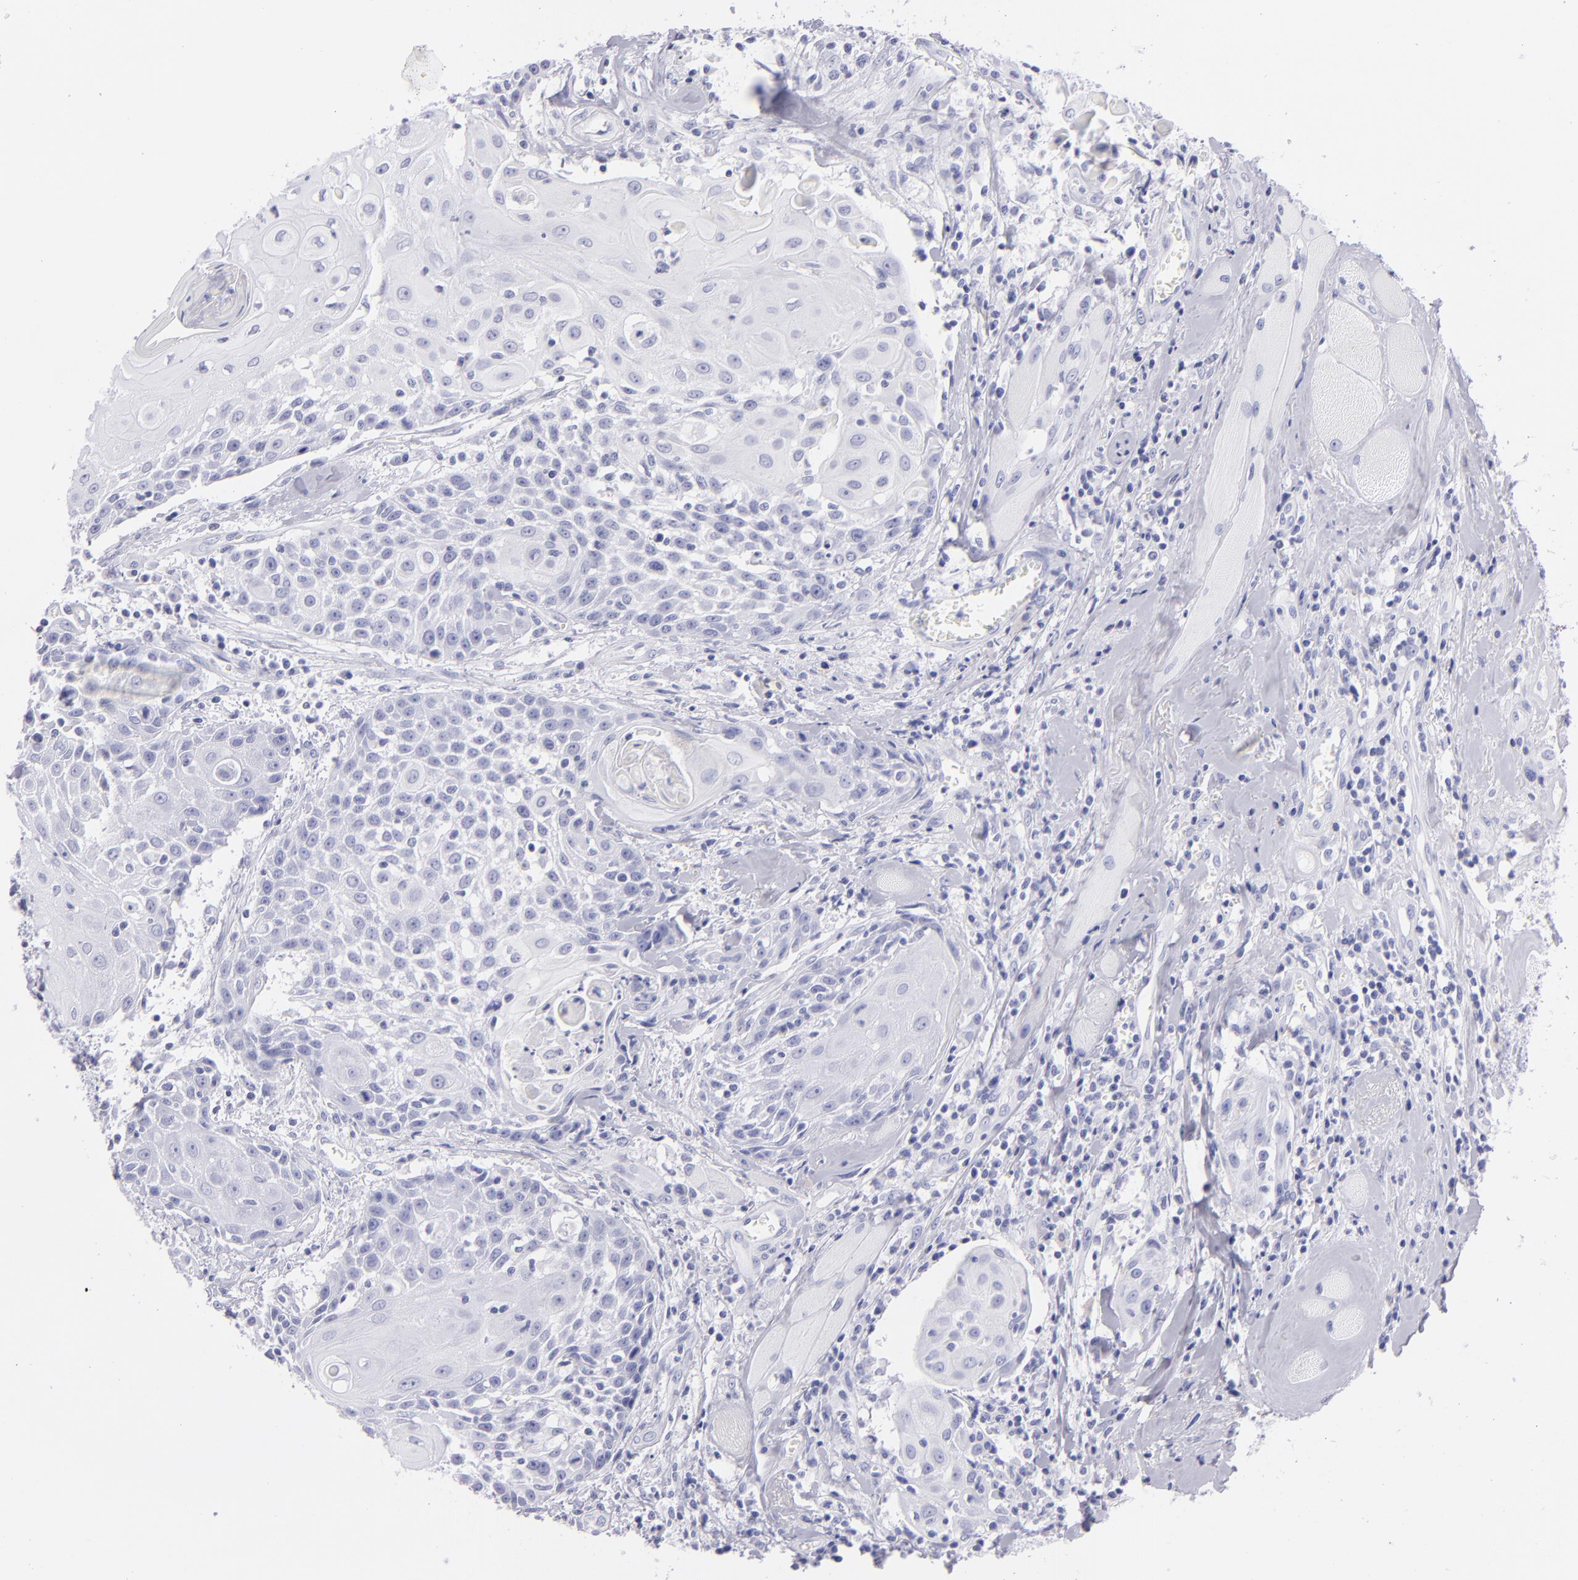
{"staining": {"intensity": "negative", "quantity": "none", "location": "none"}, "tissue": "head and neck cancer", "cell_type": "Tumor cells", "image_type": "cancer", "snomed": [{"axis": "morphology", "description": "Squamous cell carcinoma, NOS"}, {"axis": "topography", "description": "Oral tissue"}, {"axis": "topography", "description": "Head-Neck"}], "caption": "High power microscopy image of an immunohistochemistry (IHC) histopathology image of head and neck cancer (squamous cell carcinoma), revealing no significant staining in tumor cells.", "gene": "PRPH", "patient": {"sex": "female", "age": 82}}